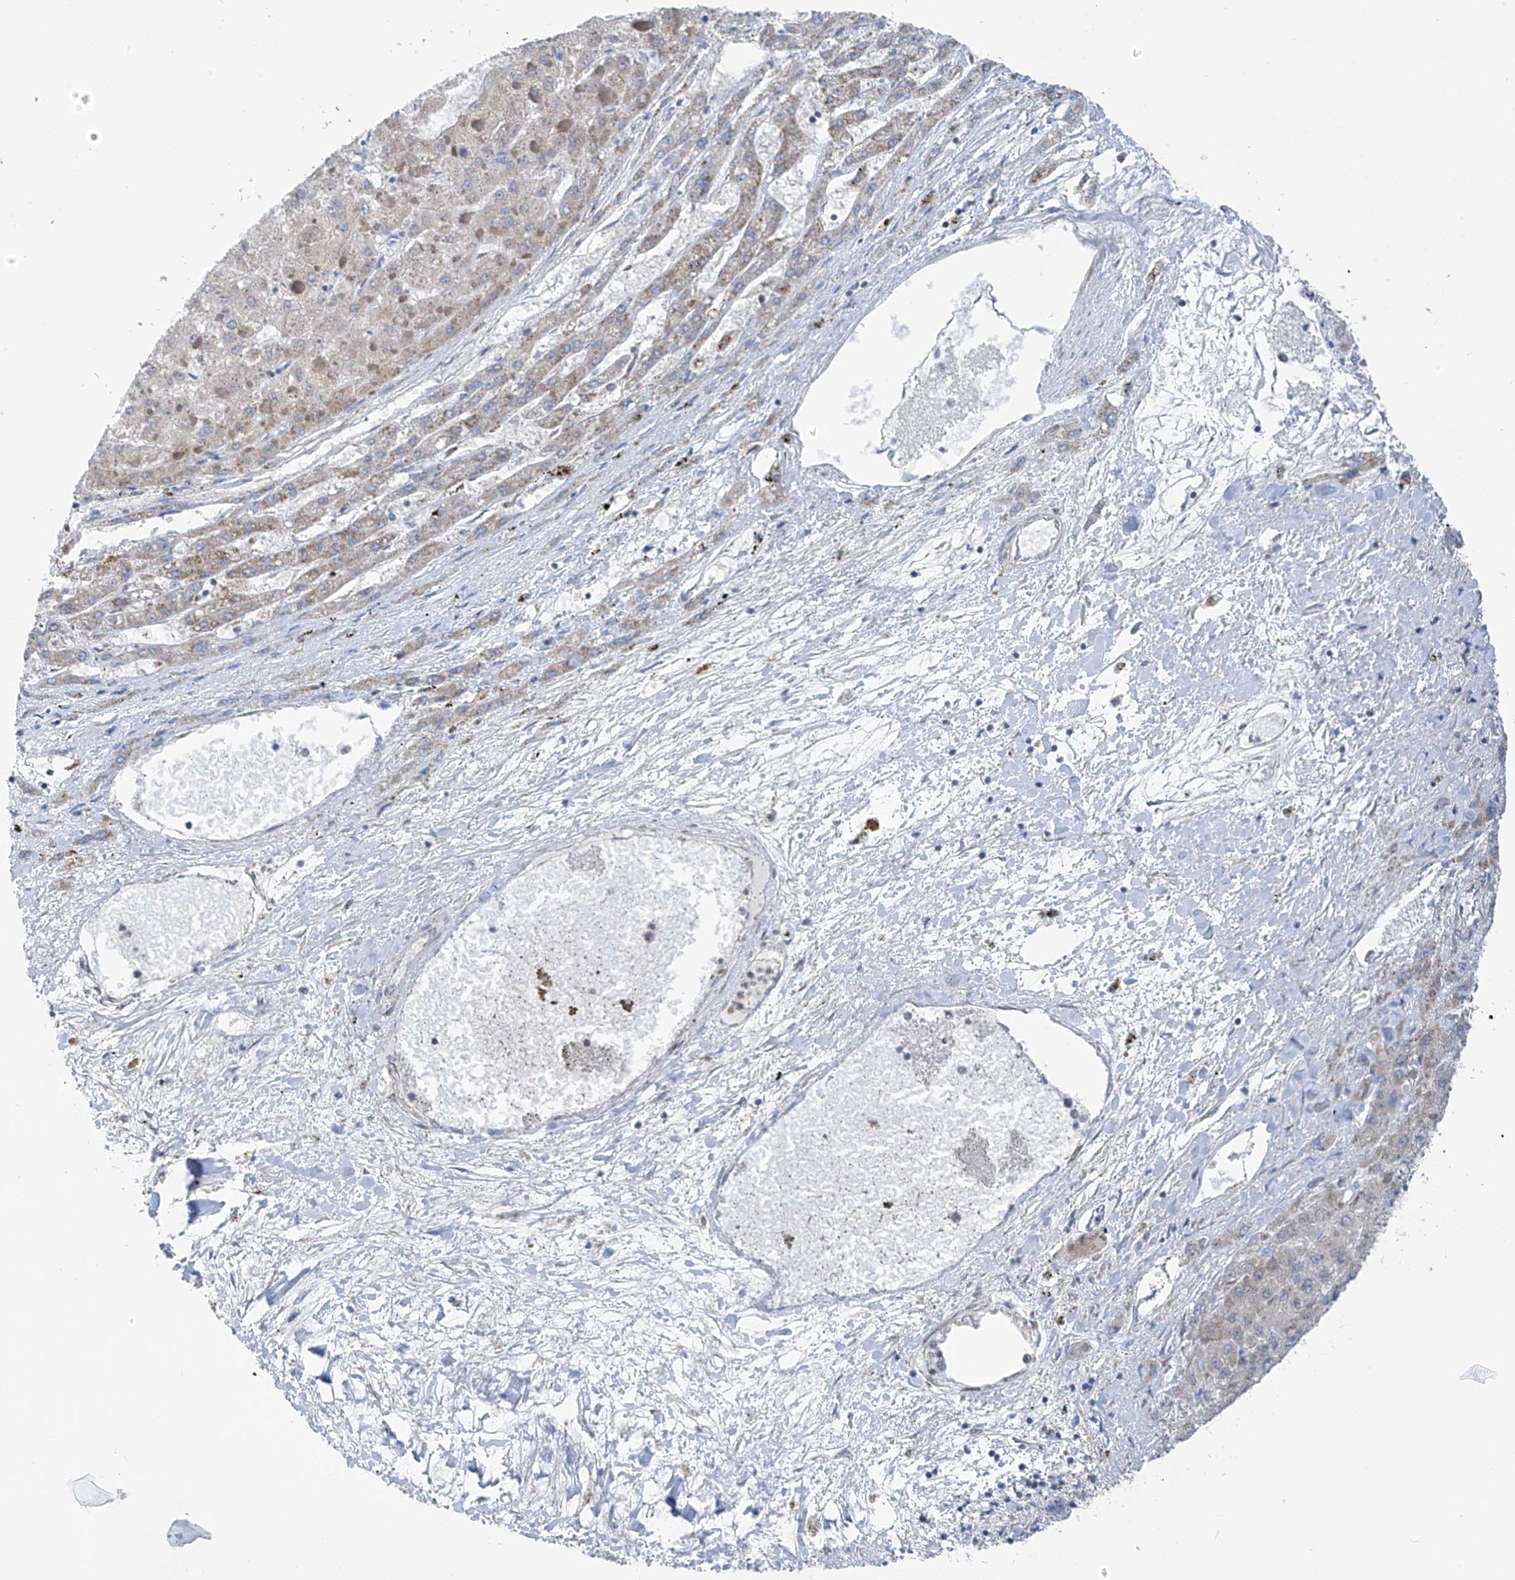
{"staining": {"intensity": "weak", "quantity": "25%-75%", "location": "cytoplasmic/membranous"}, "tissue": "liver cancer", "cell_type": "Tumor cells", "image_type": "cancer", "snomed": [{"axis": "morphology", "description": "Carcinoma, Hepatocellular, NOS"}, {"axis": "topography", "description": "Liver"}], "caption": "DAB (3,3'-diaminobenzidine) immunohistochemical staining of liver cancer exhibits weak cytoplasmic/membranous protein positivity in about 25%-75% of tumor cells. (DAB IHC, brown staining for protein, blue staining for nuclei).", "gene": "SYN3", "patient": {"sex": "female", "age": 73}}